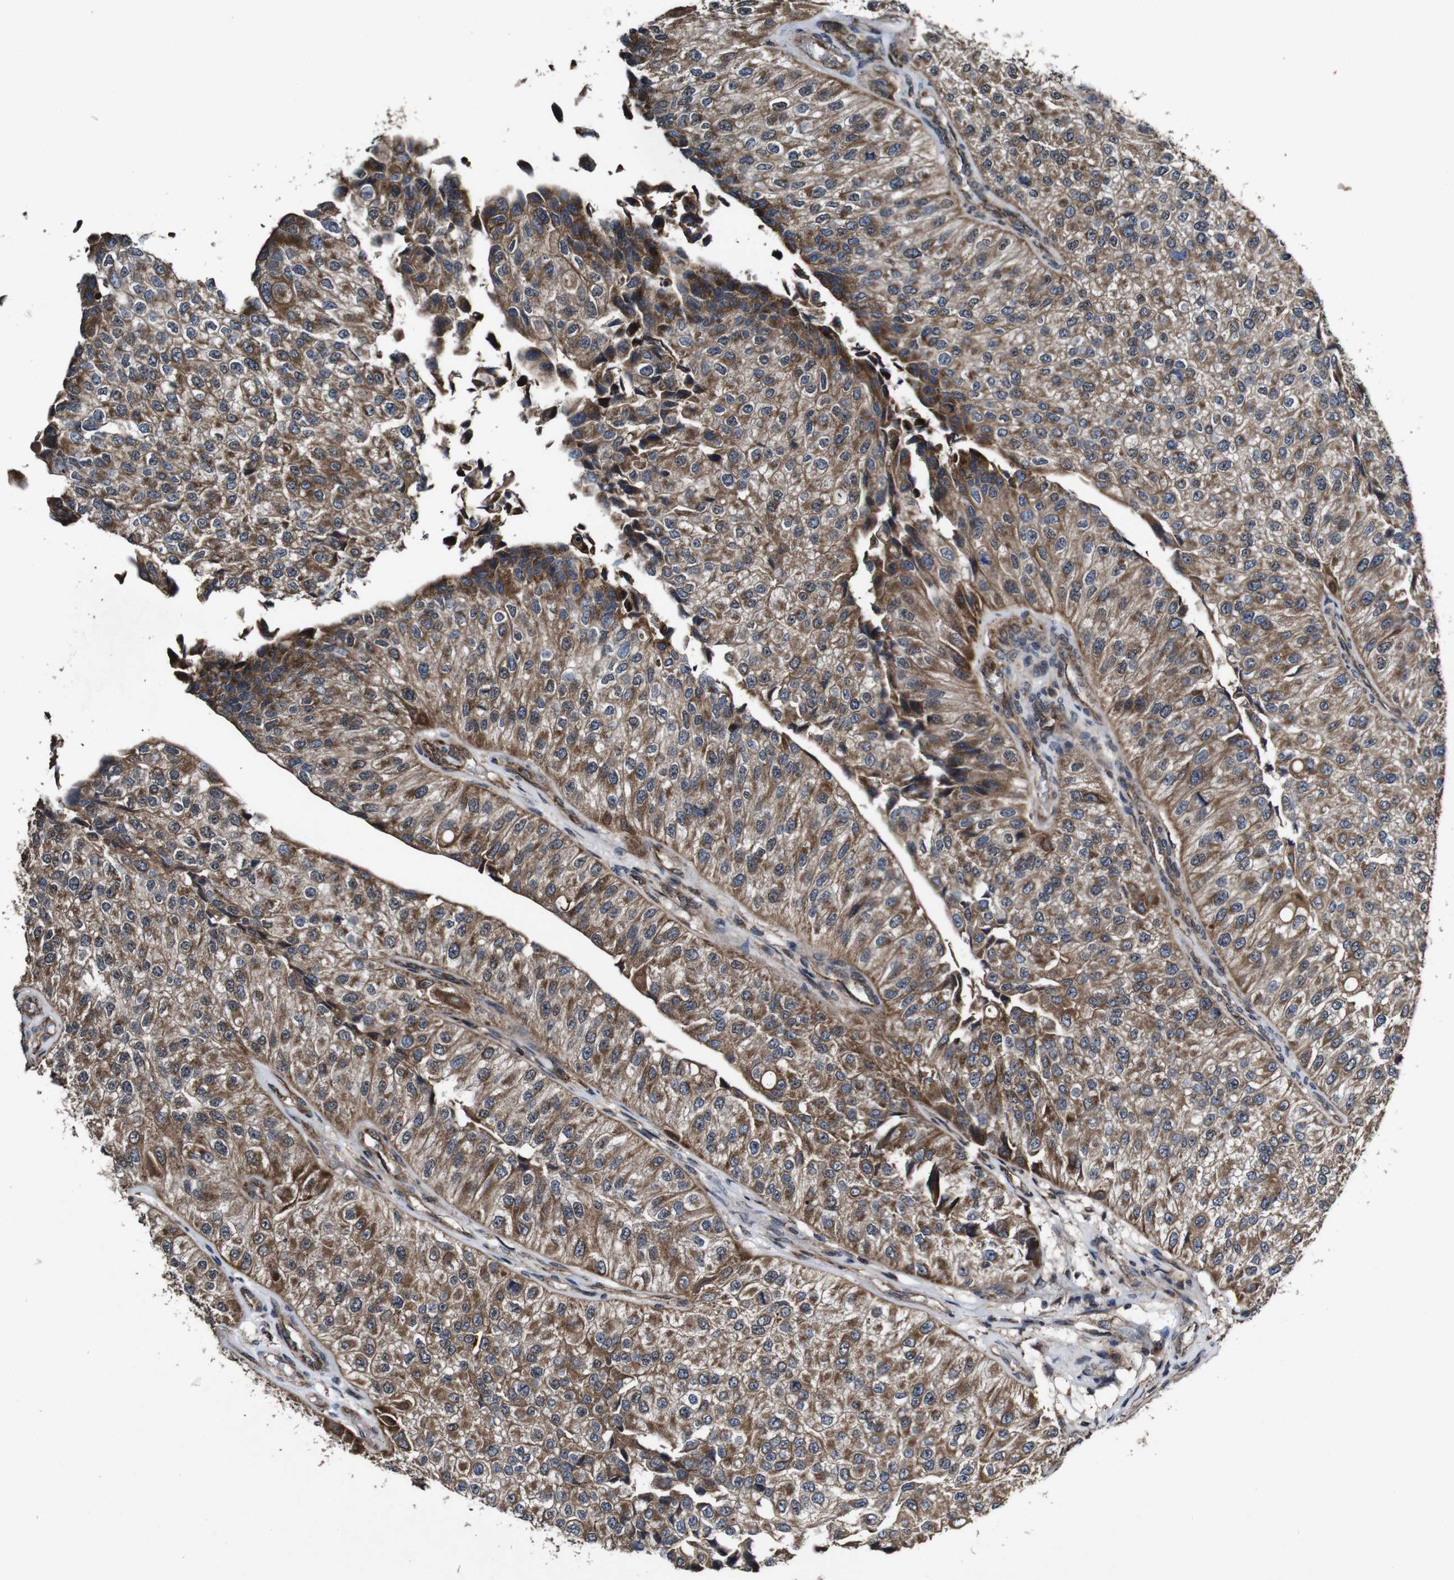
{"staining": {"intensity": "moderate", "quantity": ">75%", "location": "cytoplasmic/membranous"}, "tissue": "urothelial cancer", "cell_type": "Tumor cells", "image_type": "cancer", "snomed": [{"axis": "morphology", "description": "Urothelial carcinoma, High grade"}, {"axis": "topography", "description": "Kidney"}, {"axis": "topography", "description": "Urinary bladder"}], "caption": "Protein expression analysis of human urothelial carcinoma (high-grade) reveals moderate cytoplasmic/membranous expression in about >75% of tumor cells.", "gene": "BTN3A3", "patient": {"sex": "male", "age": 77}}